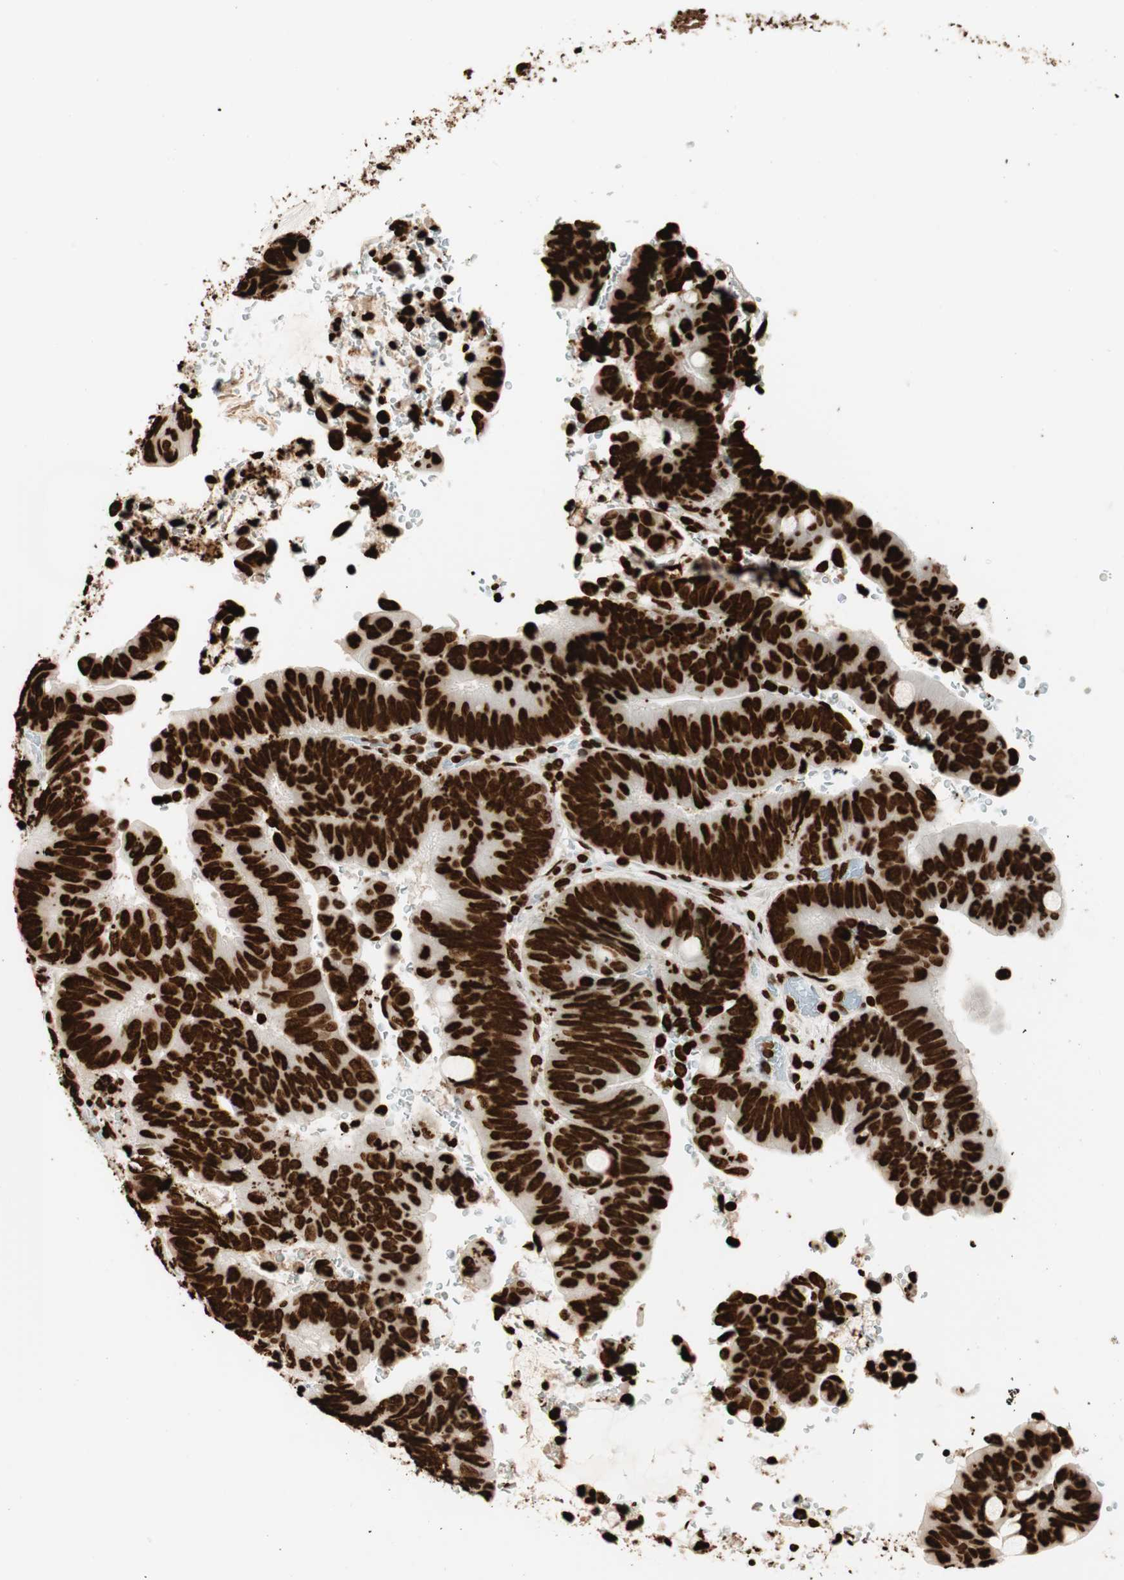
{"staining": {"intensity": "strong", "quantity": ">75%", "location": "nuclear"}, "tissue": "colorectal cancer", "cell_type": "Tumor cells", "image_type": "cancer", "snomed": [{"axis": "morphology", "description": "Normal tissue, NOS"}, {"axis": "morphology", "description": "Adenocarcinoma, NOS"}, {"axis": "topography", "description": "Rectum"}, {"axis": "topography", "description": "Peripheral nerve tissue"}], "caption": "The histopathology image shows a brown stain indicating the presence of a protein in the nuclear of tumor cells in colorectal cancer. The protein is stained brown, and the nuclei are stained in blue (DAB IHC with brightfield microscopy, high magnification).", "gene": "GLI2", "patient": {"sex": "male", "age": 92}}